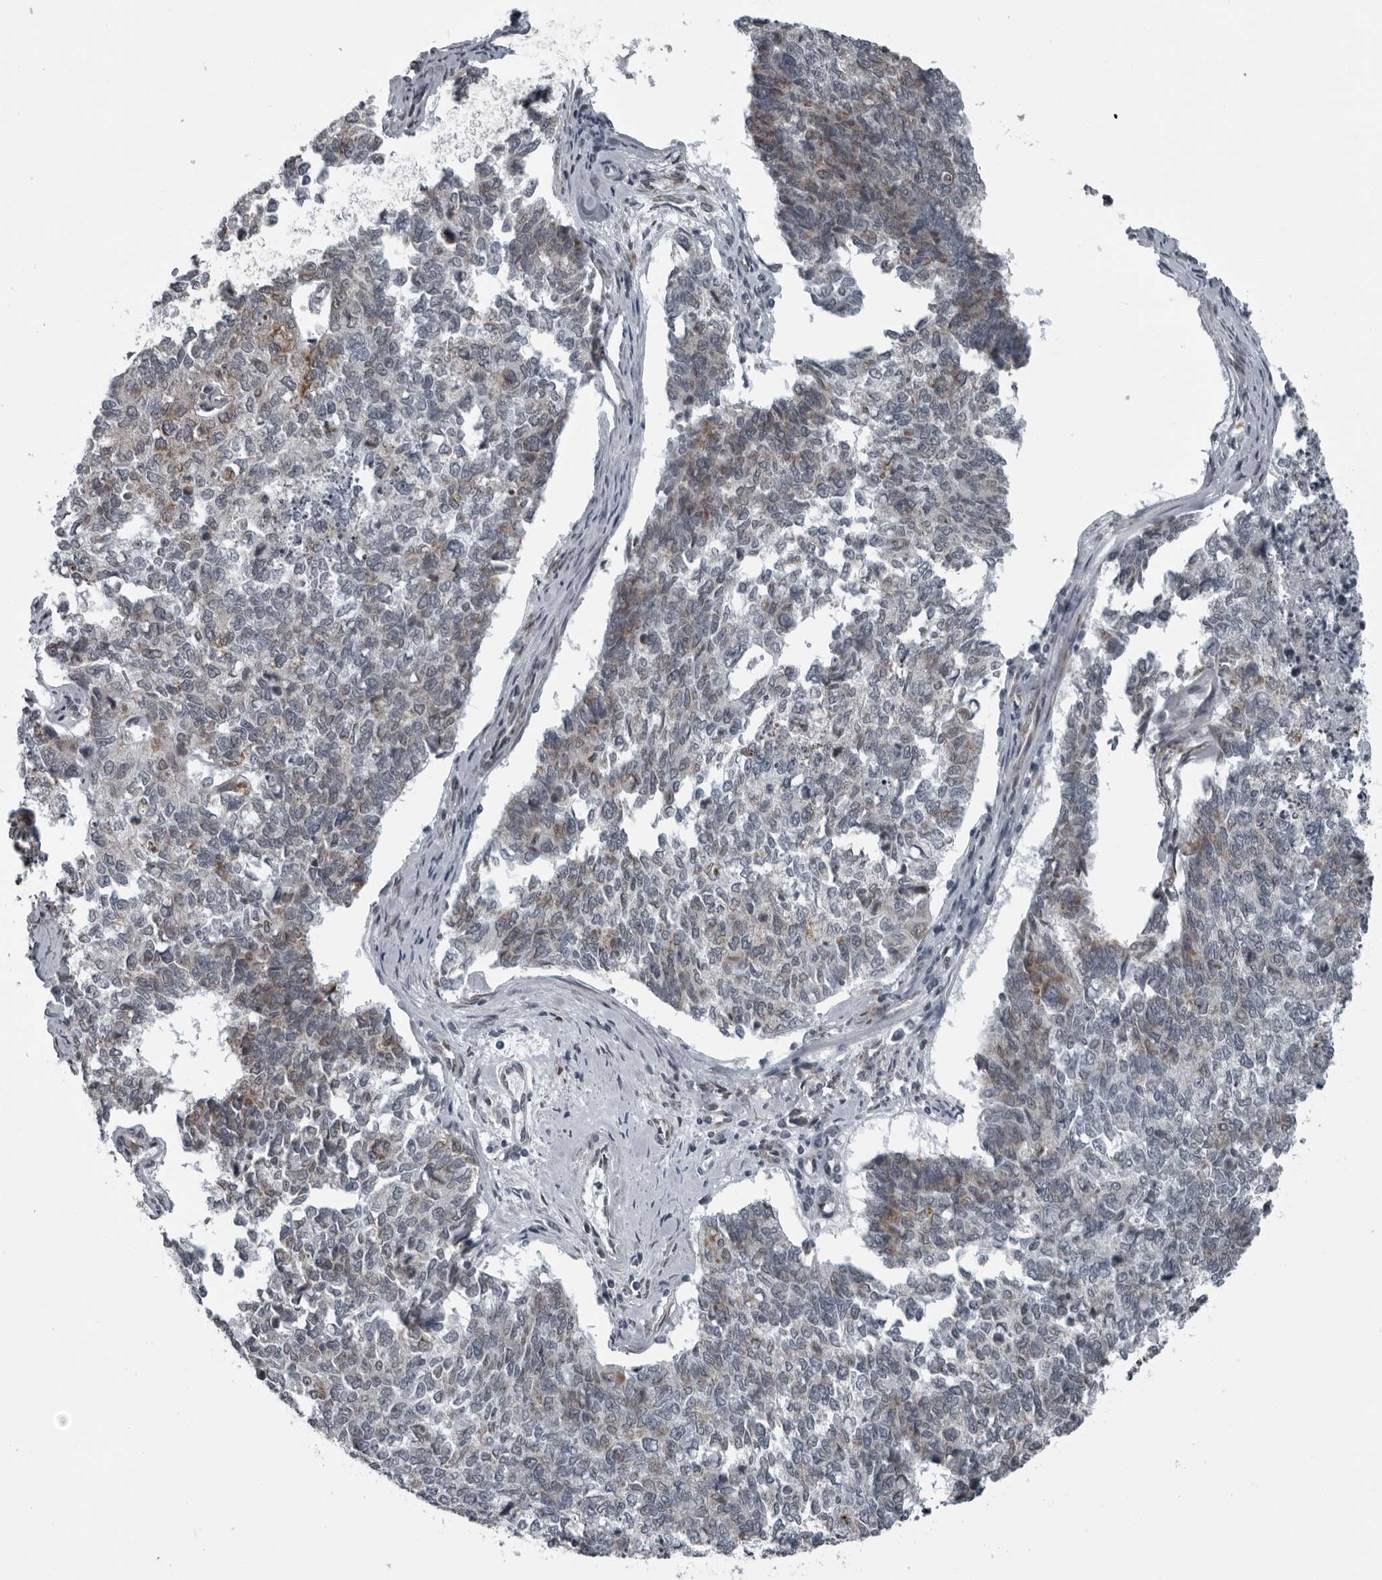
{"staining": {"intensity": "weak", "quantity": "<25%", "location": "cytoplasmic/membranous"}, "tissue": "cervical cancer", "cell_type": "Tumor cells", "image_type": "cancer", "snomed": [{"axis": "morphology", "description": "Squamous cell carcinoma, NOS"}, {"axis": "topography", "description": "Cervix"}], "caption": "Photomicrograph shows no protein staining in tumor cells of cervical cancer tissue.", "gene": "RTCA", "patient": {"sex": "female", "age": 63}}